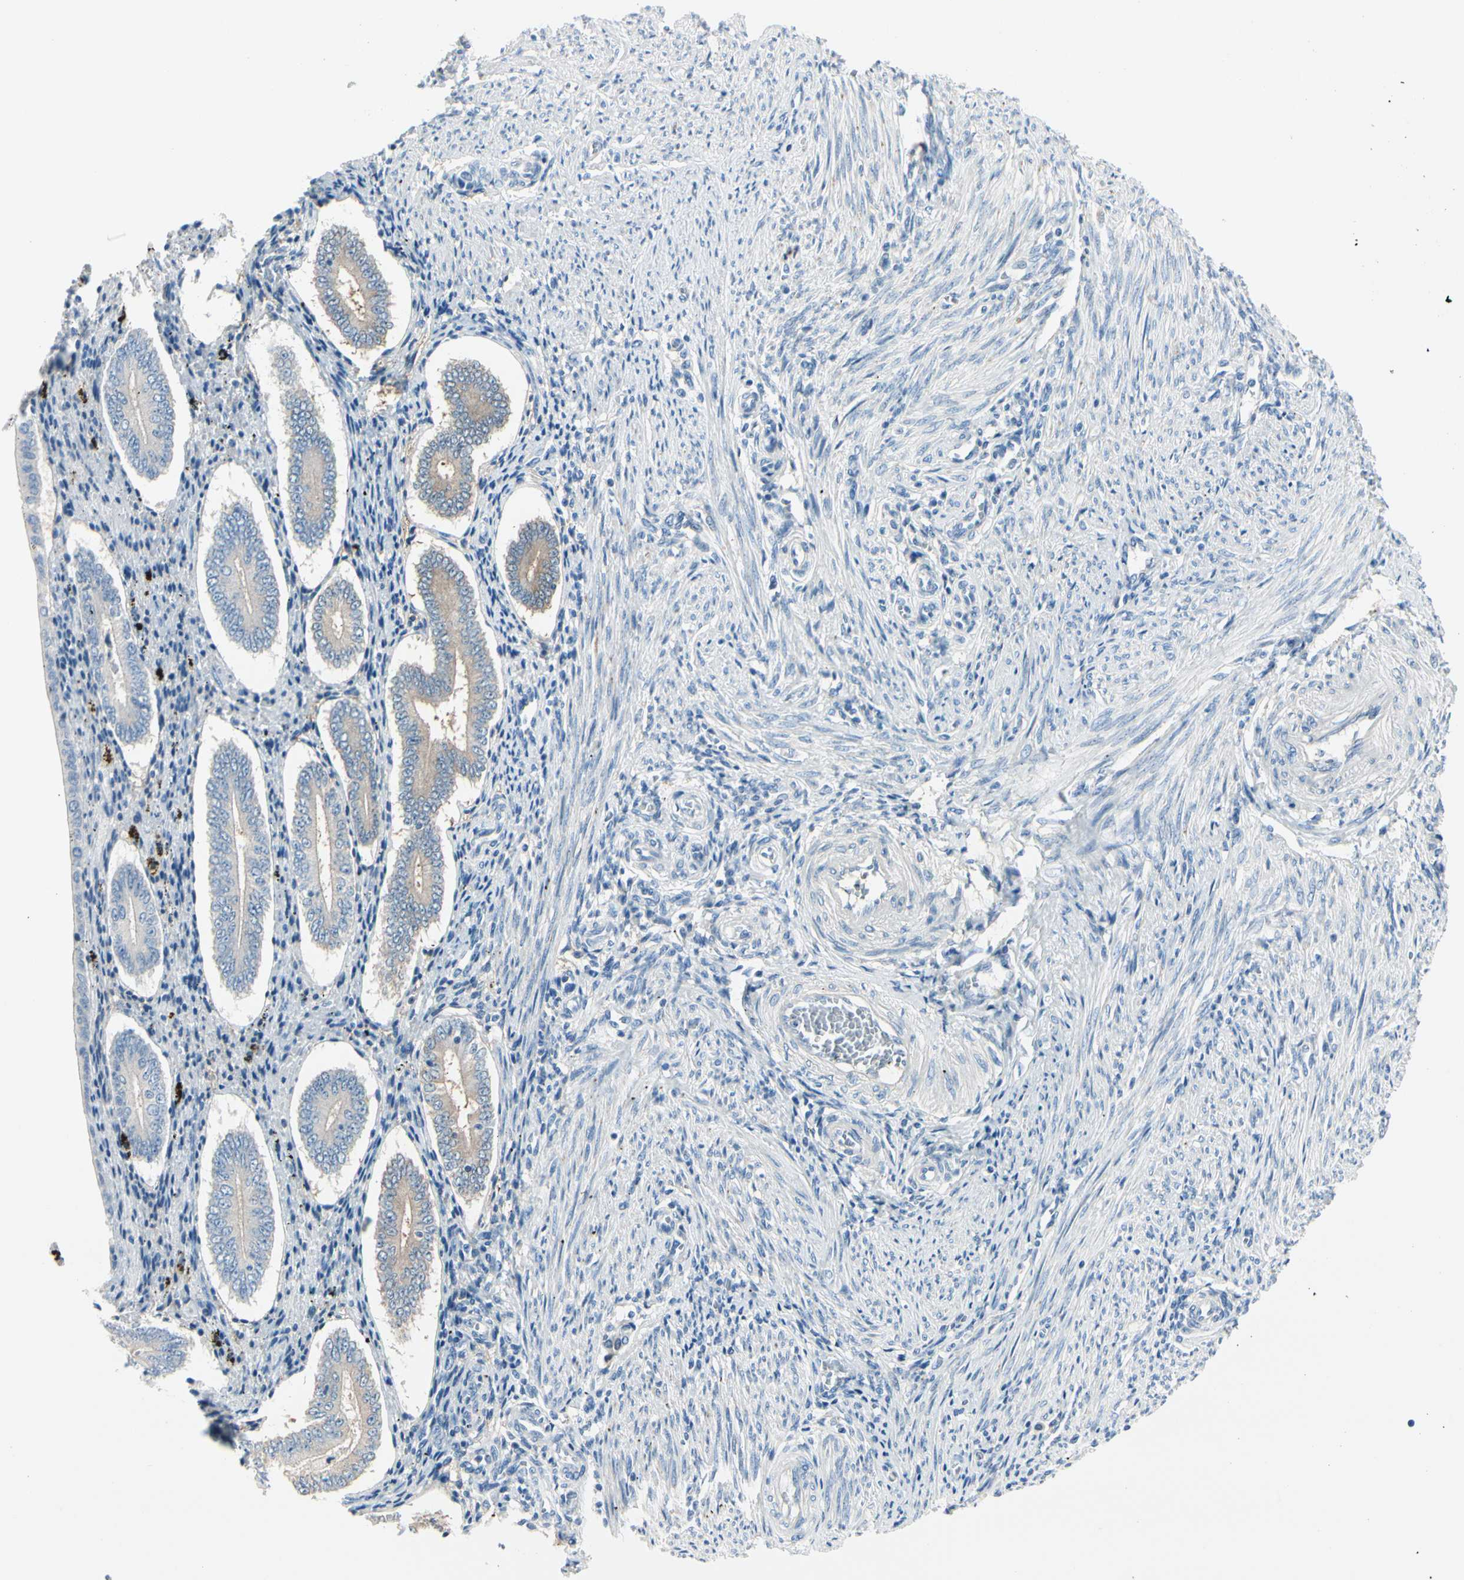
{"staining": {"intensity": "negative", "quantity": "none", "location": "none"}, "tissue": "endometrium", "cell_type": "Cells in endometrial stroma", "image_type": "normal", "snomed": [{"axis": "morphology", "description": "Normal tissue, NOS"}, {"axis": "topography", "description": "Endometrium"}], "caption": "Cells in endometrial stroma show no significant protein staining in normal endometrium. (DAB IHC visualized using brightfield microscopy, high magnification).", "gene": "PEBP1", "patient": {"sex": "female", "age": 42}}